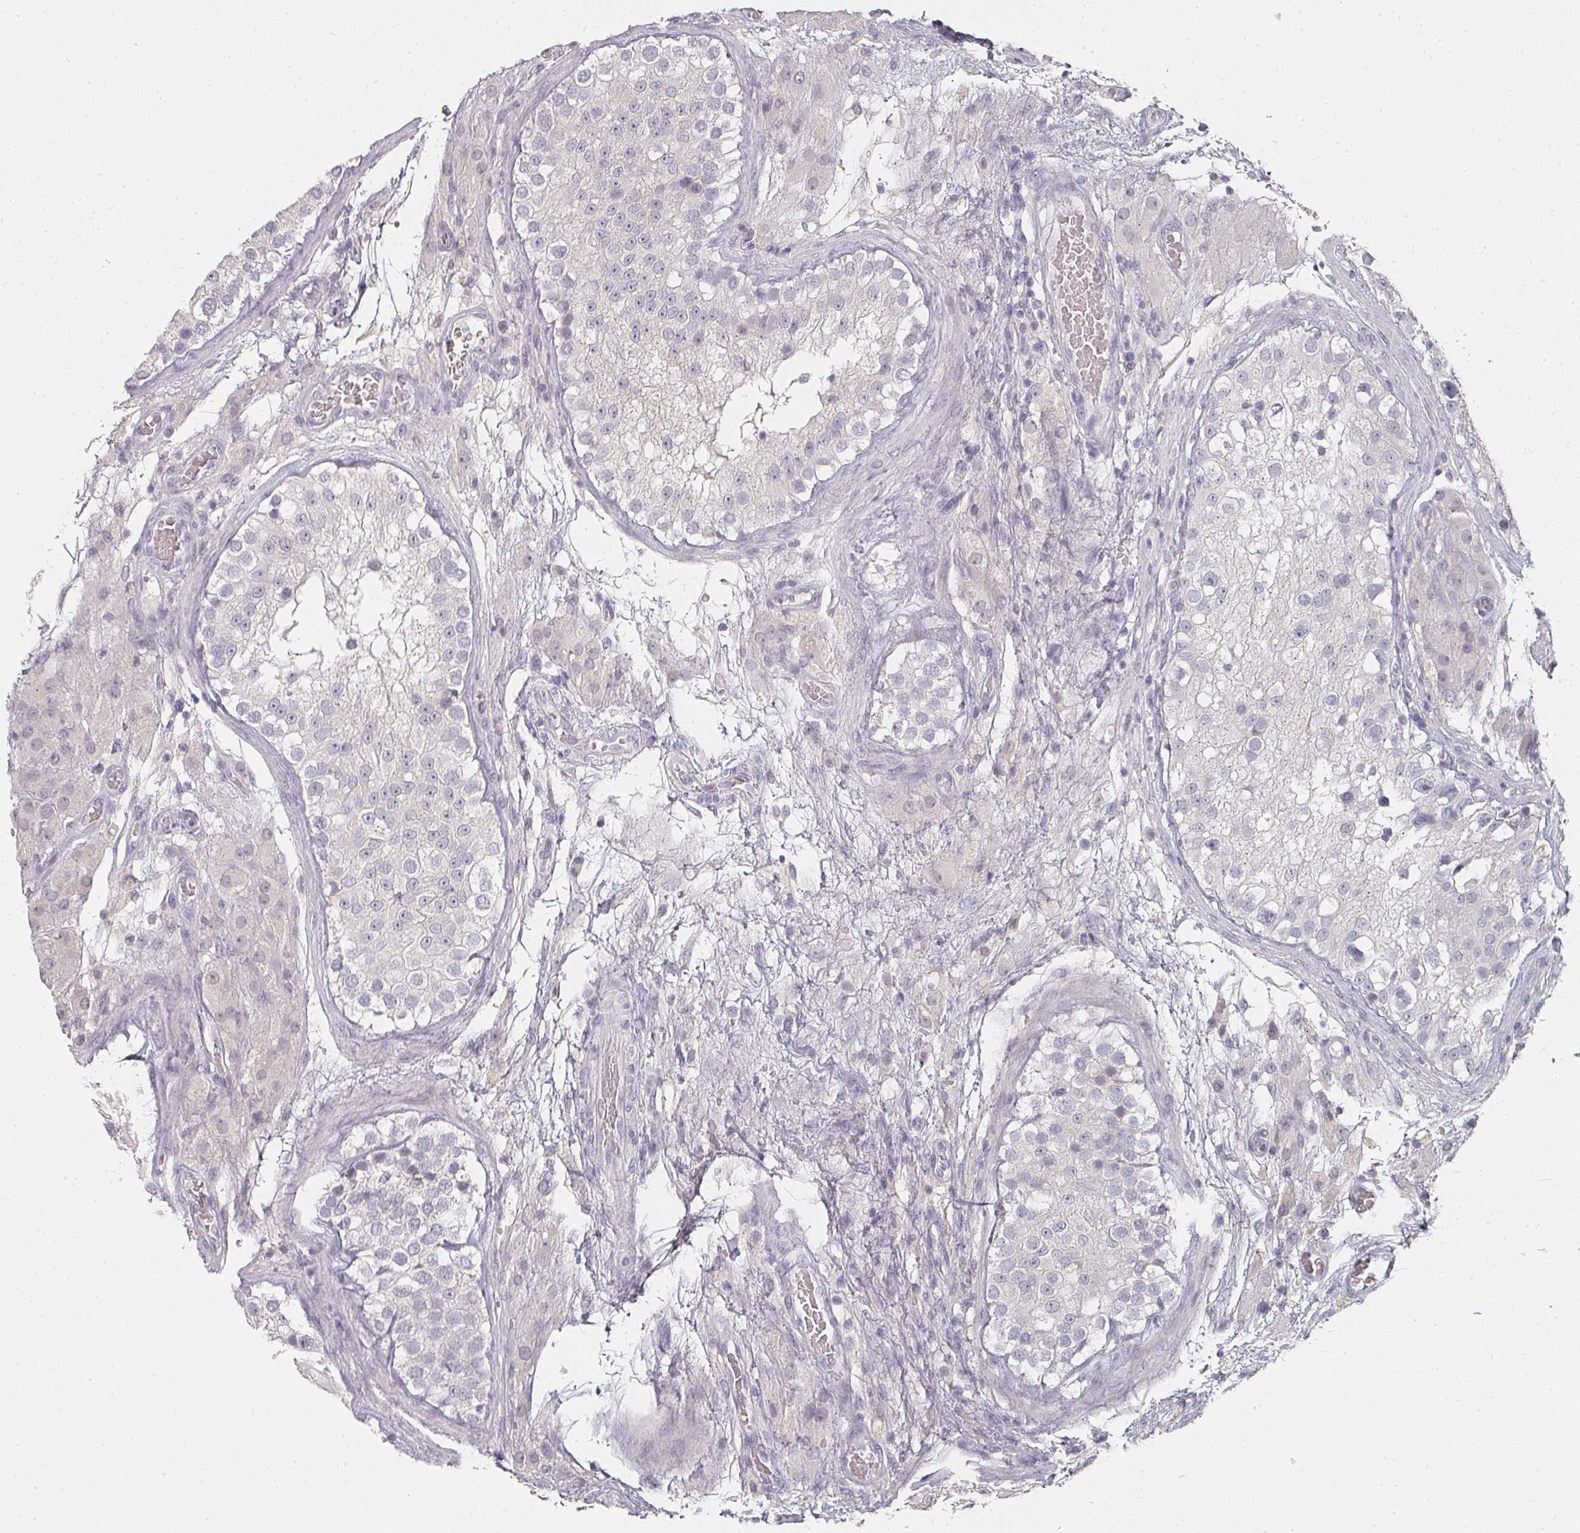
{"staining": {"intensity": "negative", "quantity": "none", "location": "none"}, "tissue": "testis", "cell_type": "Cells in seminiferous ducts", "image_type": "normal", "snomed": [{"axis": "morphology", "description": "Normal tissue, NOS"}, {"axis": "topography", "description": "Testis"}], "caption": "DAB immunohistochemical staining of unremarkable testis displays no significant positivity in cells in seminiferous ducts. (DAB immunohistochemistry visualized using brightfield microscopy, high magnification).", "gene": "SHISA2", "patient": {"sex": "male", "age": 26}}